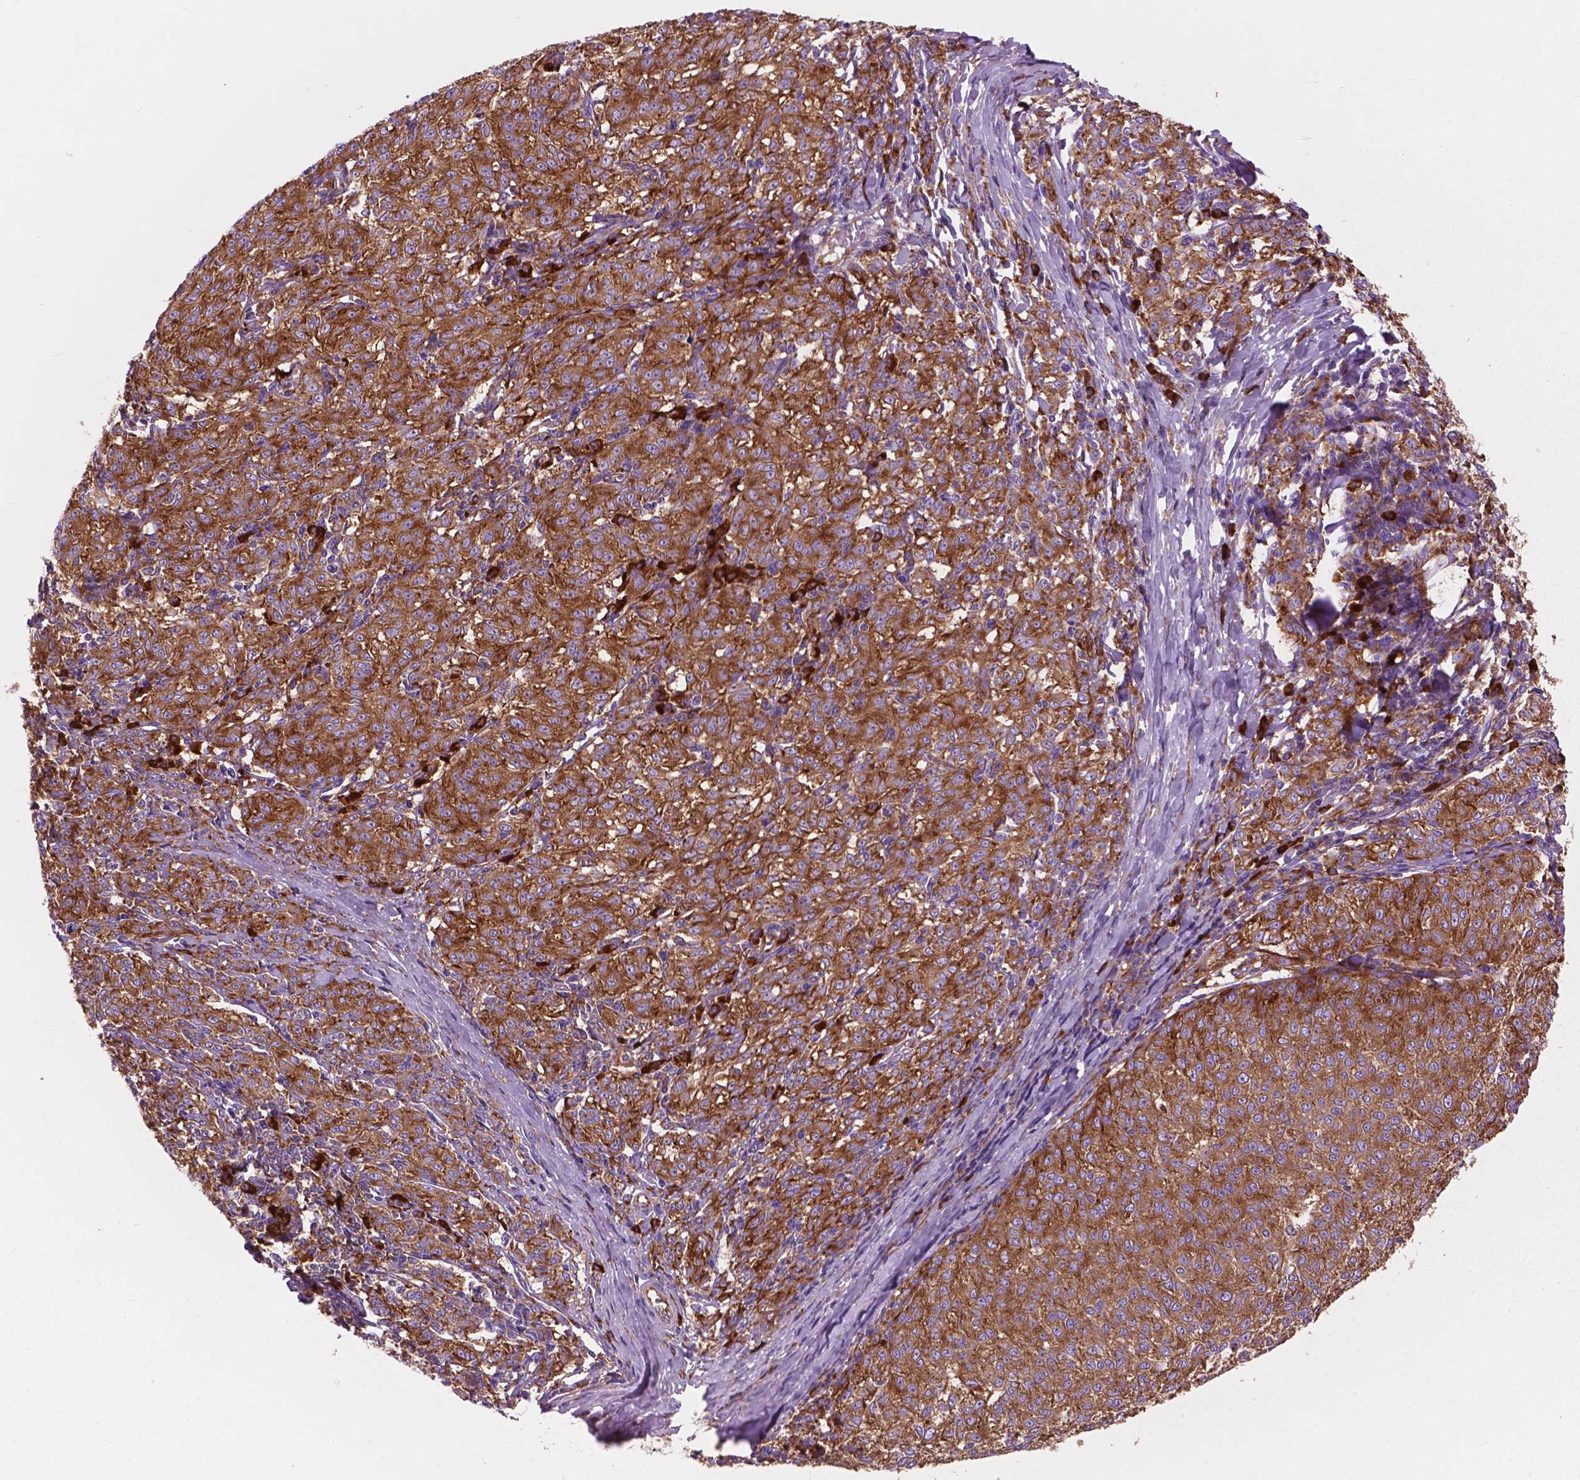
{"staining": {"intensity": "moderate", "quantity": ">75%", "location": "cytoplasmic/membranous"}, "tissue": "melanoma", "cell_type": "Tumor cells", "image_type": "cancer", "snomed": [{"axis": "morphology", "description": "Malignant melanoma, NOS"}, {"axis": "topography", "description": "Skin"}], "caption": "Melanoma tissue displays moderate cytoplasmic/membranous expression in approximately >75% of tumor cells, visualized by immunohistochemistry.", "gene": "RPL37A", "patient": {"sex": "female", "age": 72}}